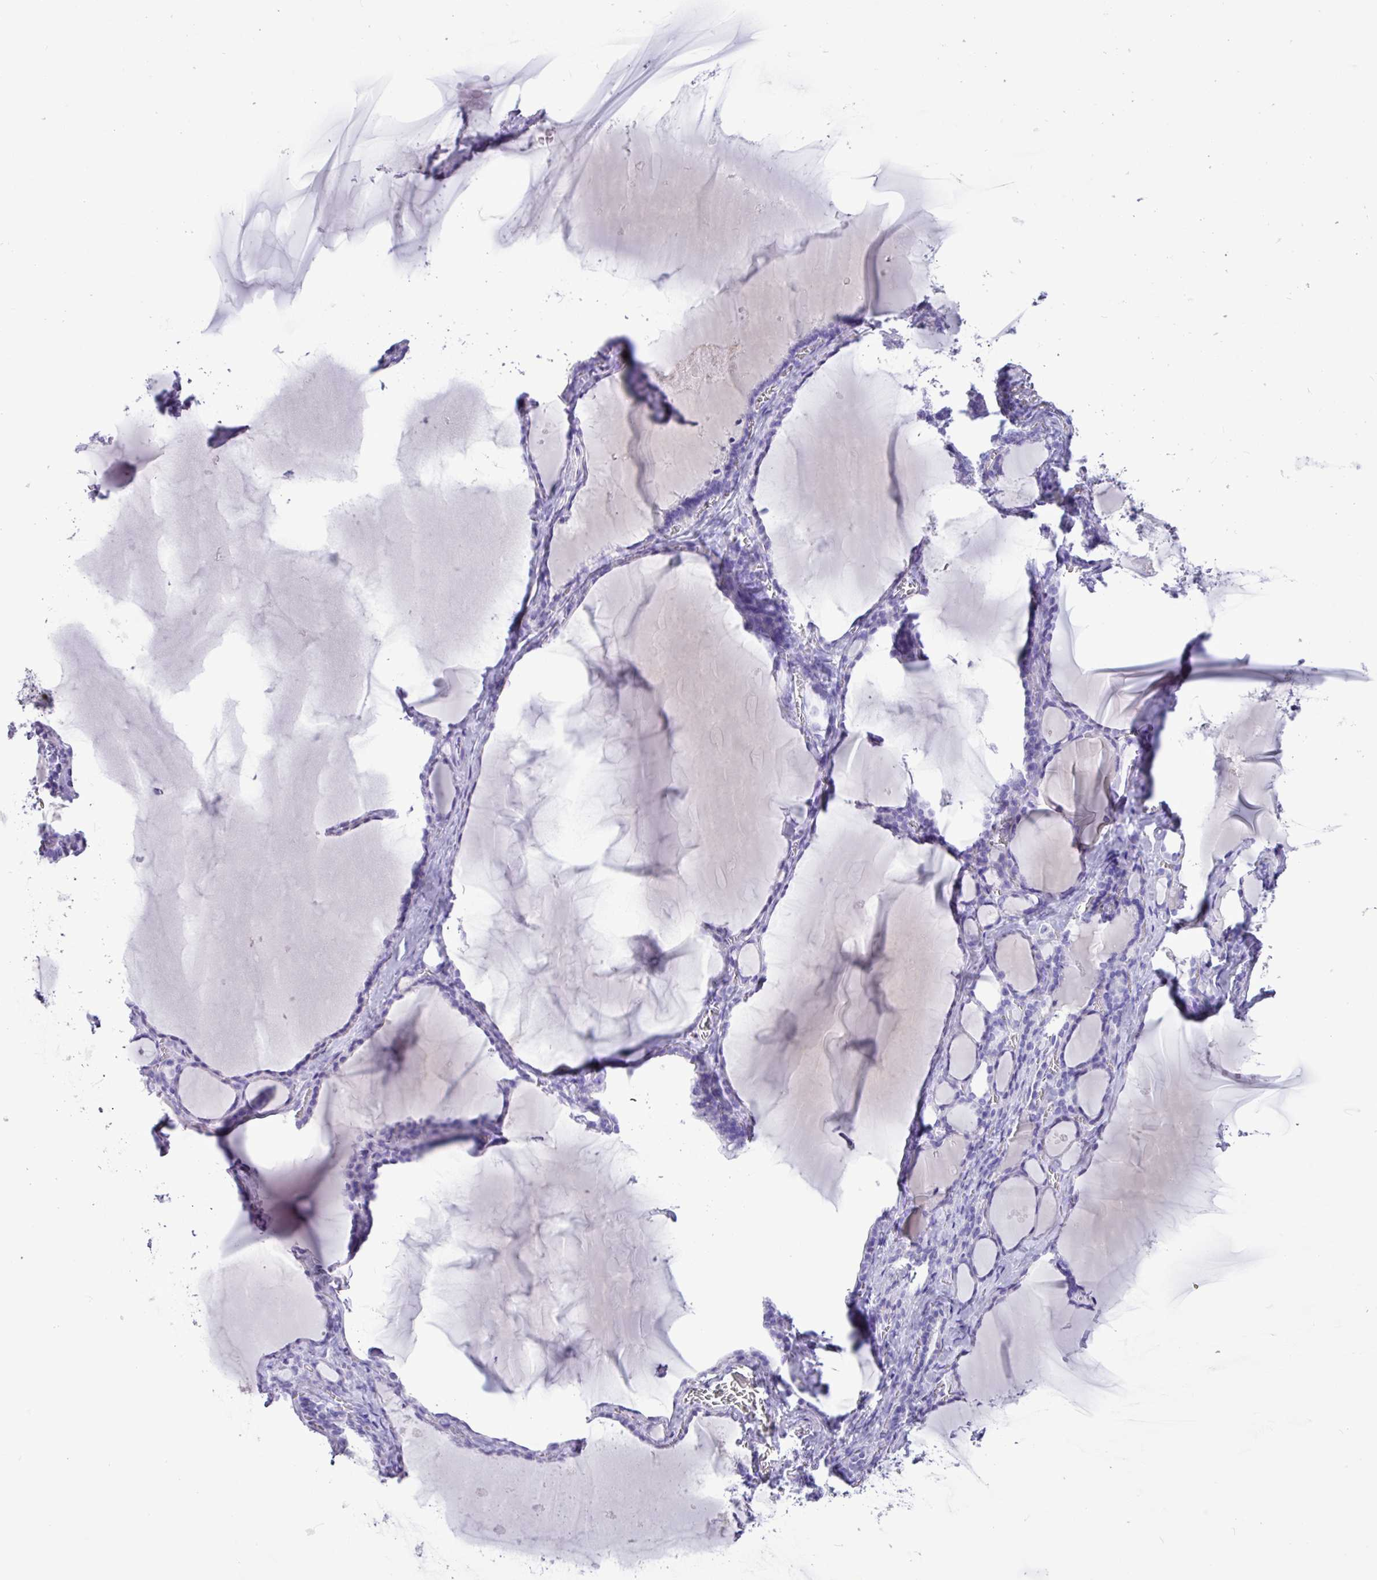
{"staining": {"intensity": "negative", "quantity": "none", "location": "none"}, "tissue": "thyroid gland", "cell_type": "Glandular cells", "image_type": "normal", "snomed": [{"axis": "morphology", "description": "Normal tissue, NOS"}, {"axis": "topography", "description": "Thyroid gland"}], "caption": "Micrograph shows no significant protein staining in glandular cells of unremarkable thyroid gland.", "gene": "CKMT2", "patient": {"sex": "female", "age": 49}}